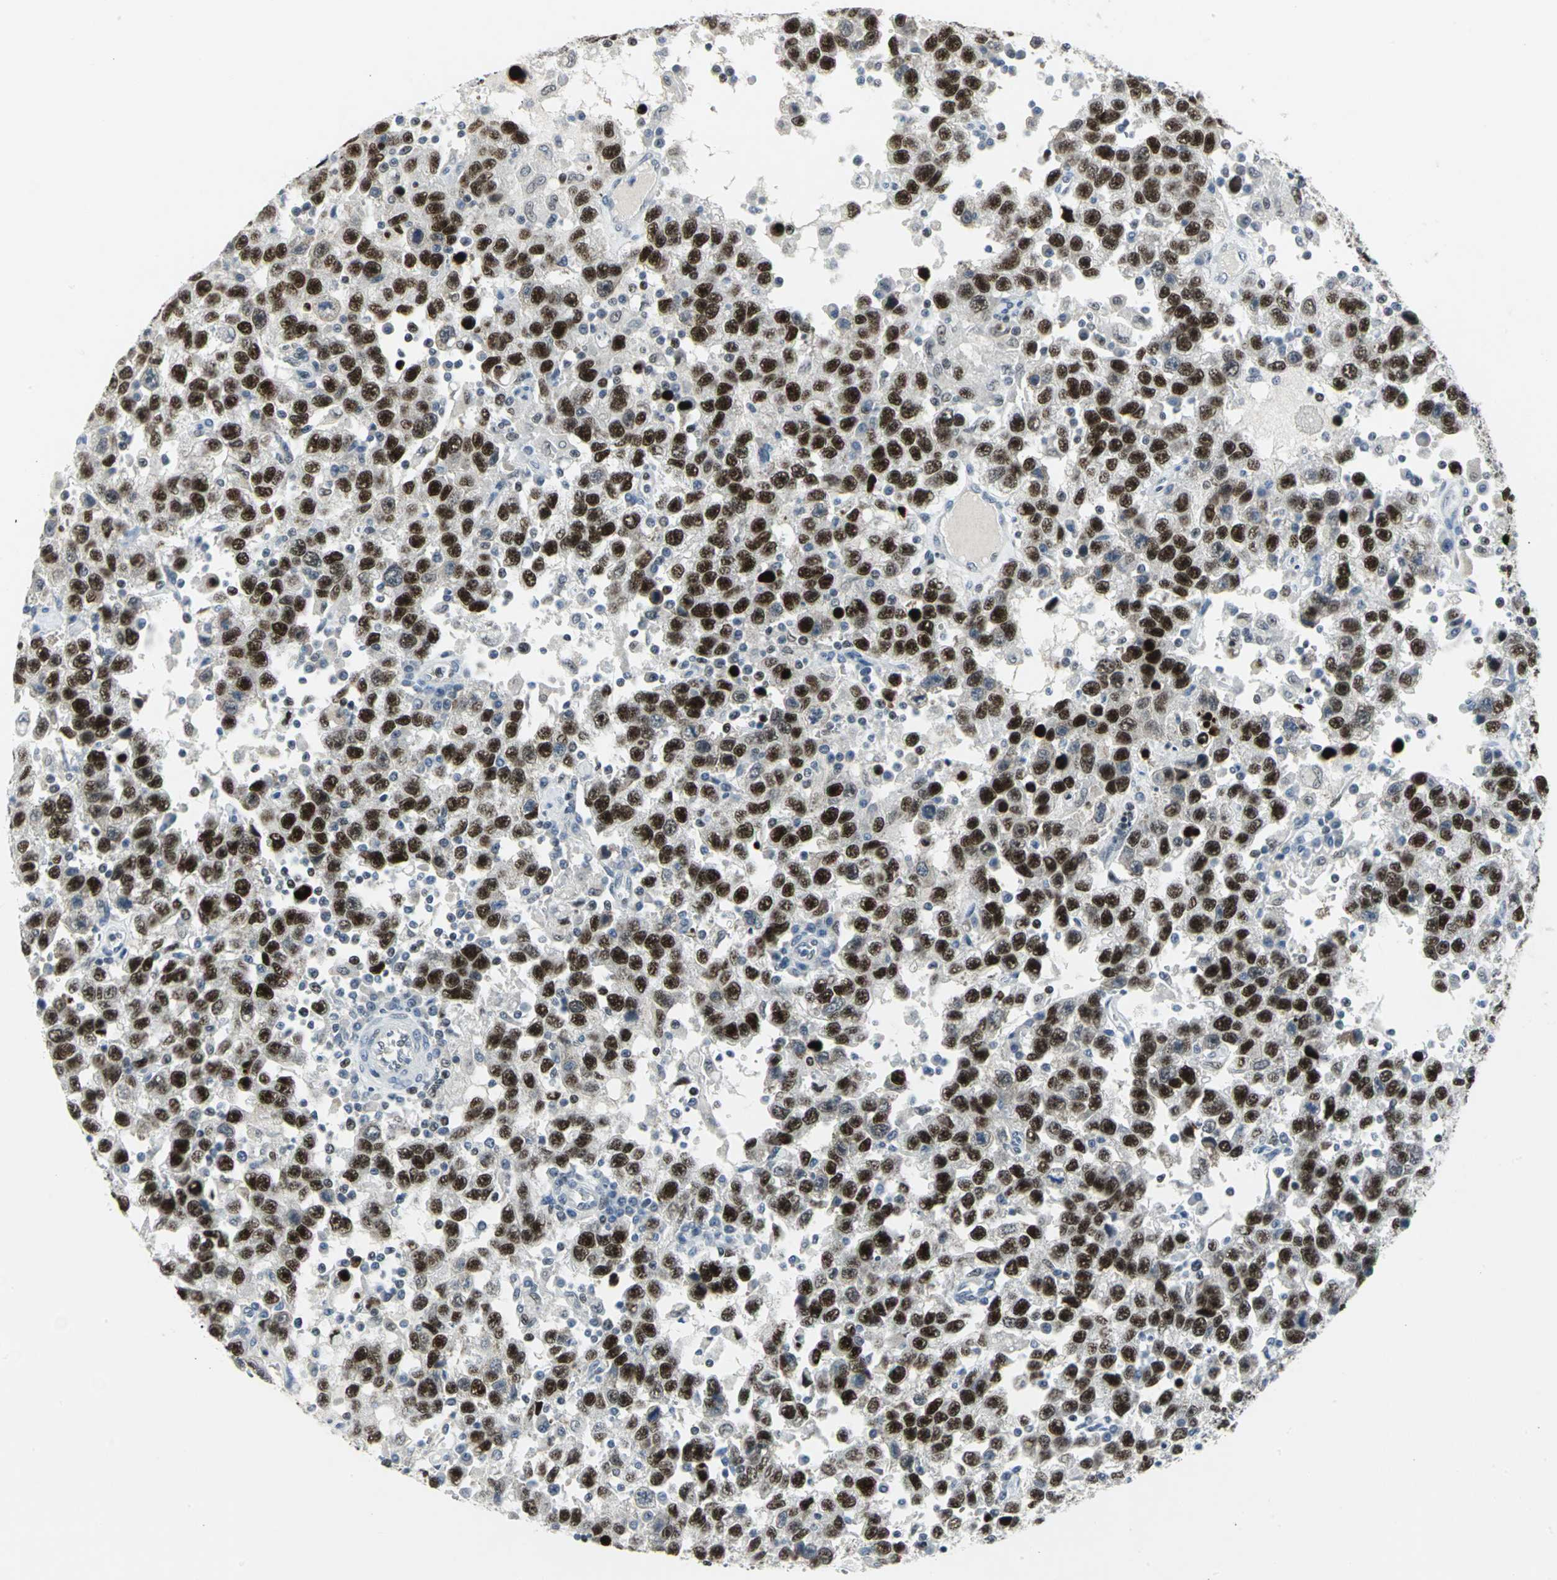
{"staining": {"intensity": "strong", "quantity": ">75%", "location": "nuclear"}, "tissue": "testis cancer", "cell_type": "Tumor cells", "image_type": "cancer", "snomed": [{"axis": "morphology", "description": "Seminoma, NOS"}, {"axis": "topography", "description": "Testis"}], "caption": "Approximately >75% of tumor cells in human seminoma (testis) display strong nuclear protein expression as visualized by brown immunohistochemical staining.", "gene": "RPA1", "patient": {"sex": "male", "age": 41}}